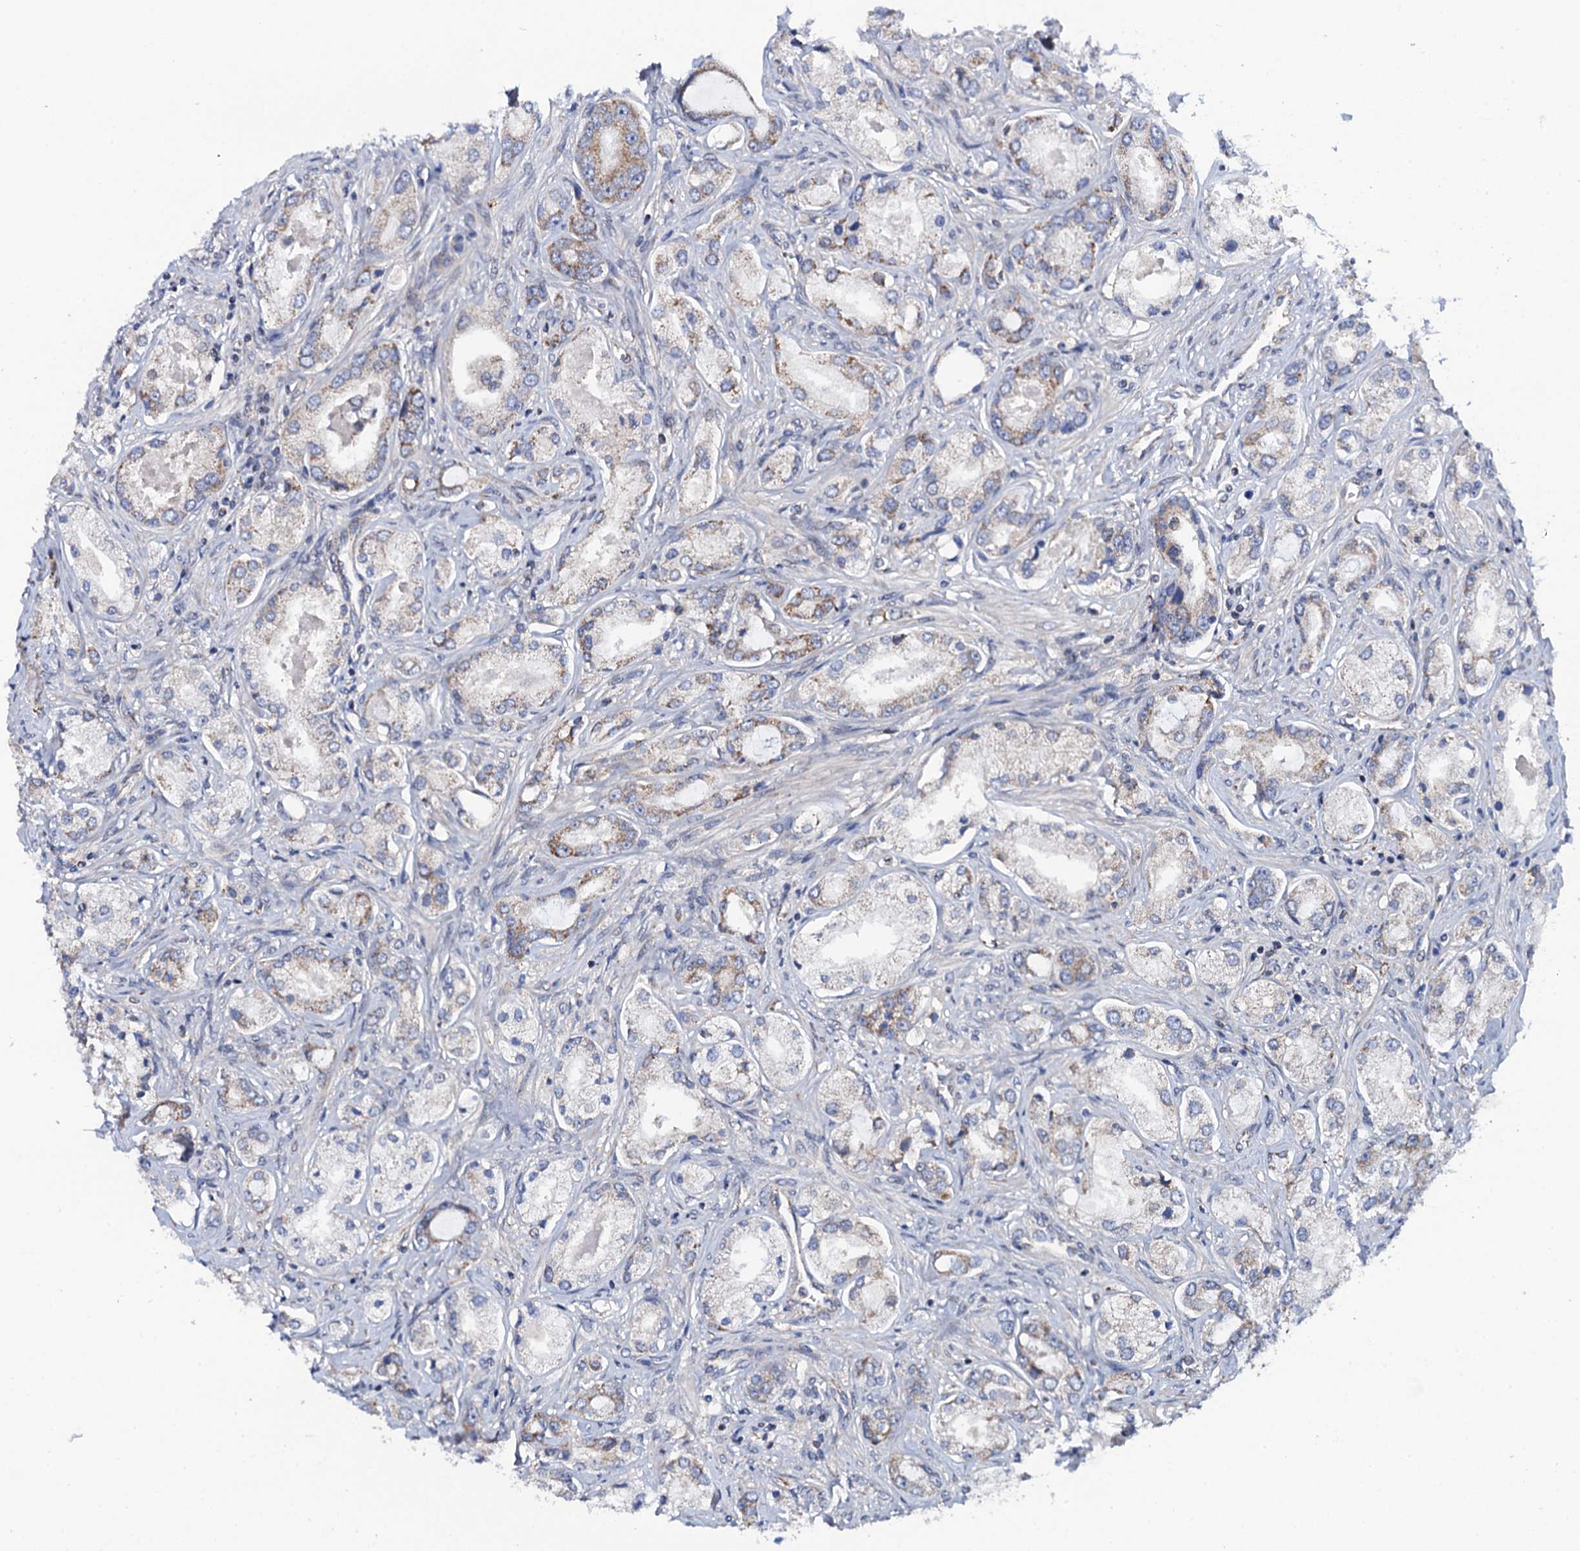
{"staining": {"intensity": "moderate", "quantity": "<25%", "location": "cytoplasmic/membranous"}, "tissue": "prostate cancer", "cell_type": "Tumor cells", "image_type": "cancer", "snomed": [{"axis": "morphology", "description": "Adenocarcinoma, Low grade"}, {"axis": "topography", "description": "Prostate"}], "caption": "High-magnification brightfield microscopy of prostate cancer stained with DAB (3,3'-diaminobenzidine) (brown) and counterstained with hematoxylin (blue). tumor cells exhibit moderate cytoplasmic/membranous expression is present in approximately<25% of cells. (Brightfield microscopy of DAB IHC at high magnification).", "gene": "PTCD3", "patient": {"sex": "male", "age": 68}}